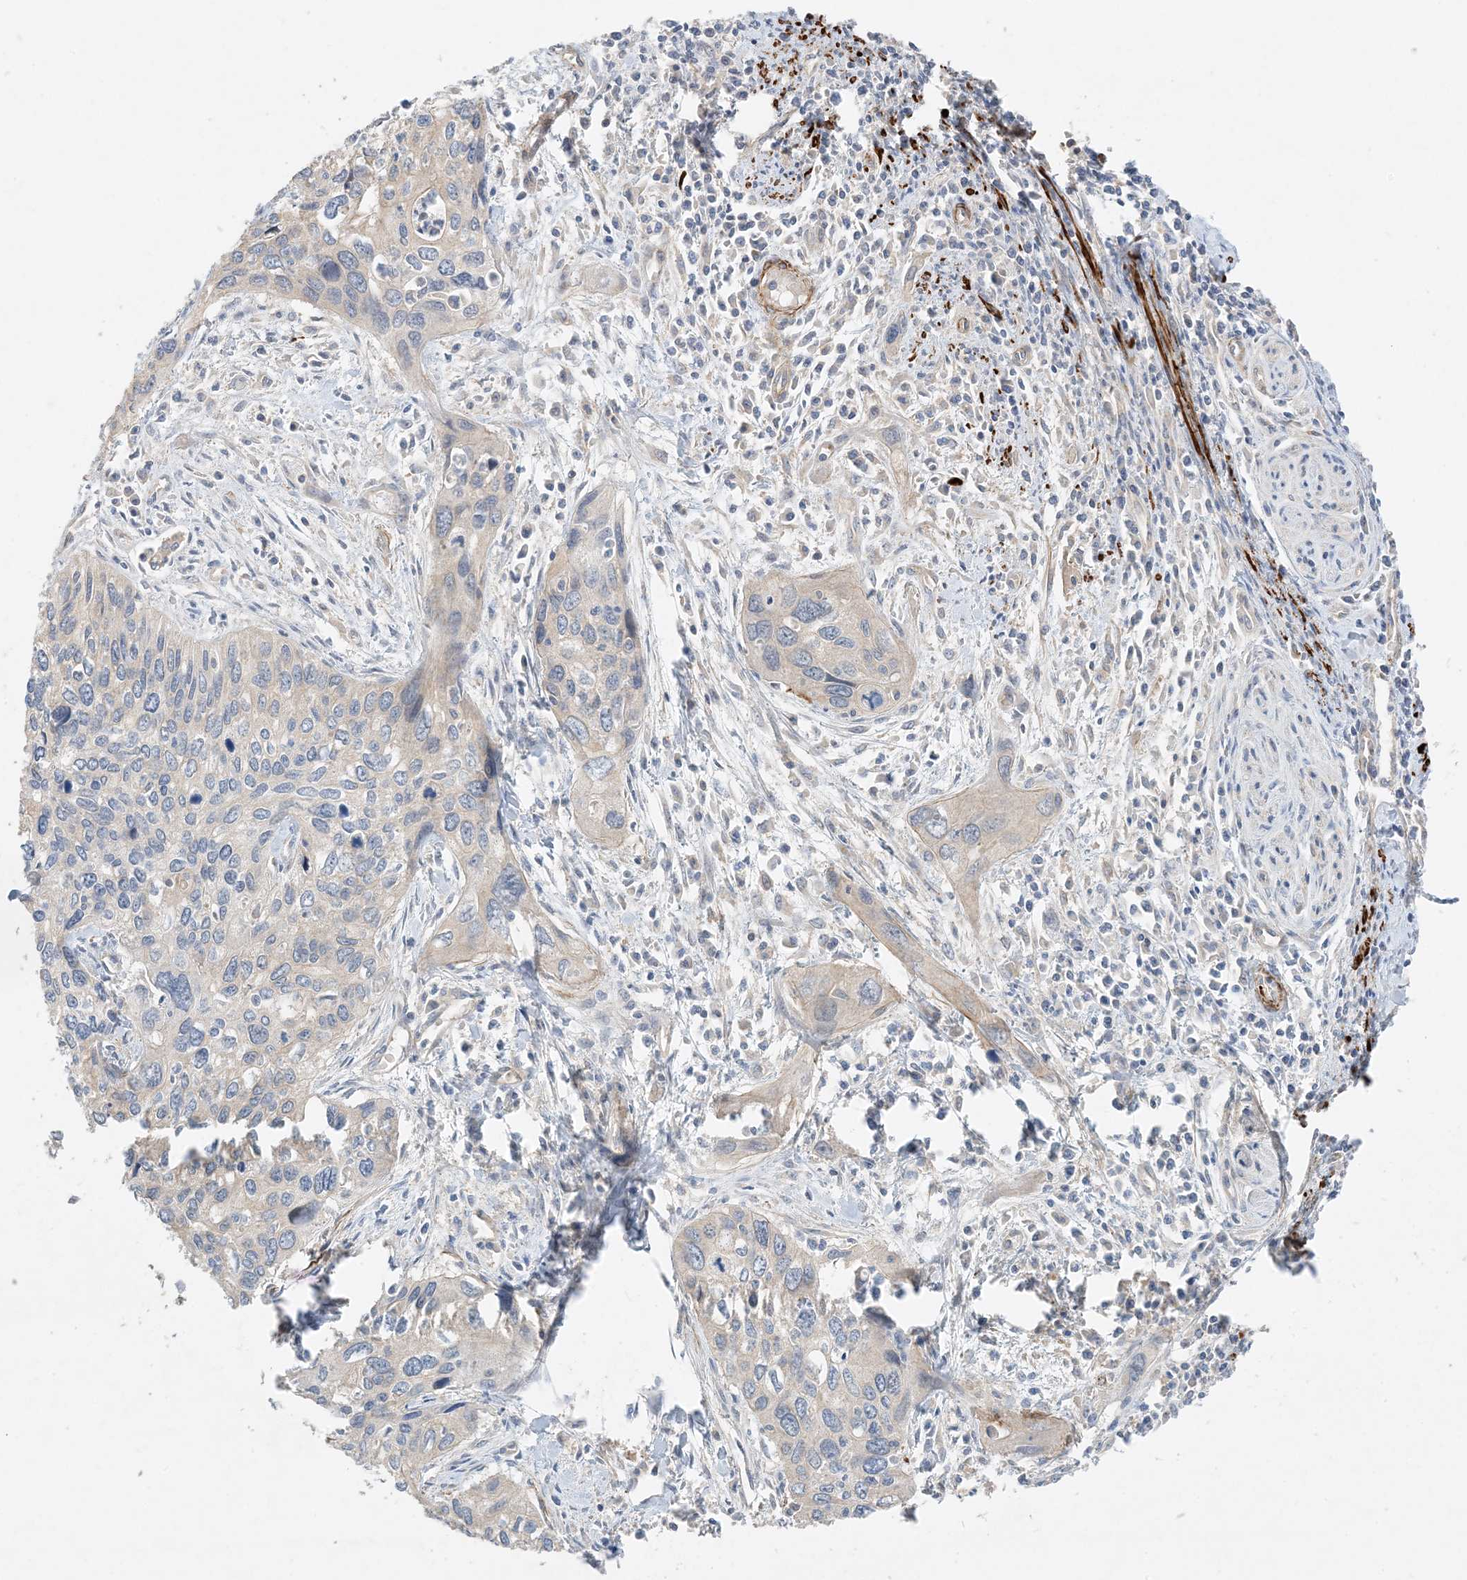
{"staining": {"intensity": "negative", "quantity": "none", "location": "none"}, "tissue": "cervical cancer", "cell_type": "Tumor cells", "image_type": "cancer", "snomed": [{"axis": "morphology", "description": "Squamous cell carcinoma, NOS"}, {"axis": "topography", "description": "Cervix"}], "caption": "This is a histopathology image of immunohistochemistry (IHC) staining of squamous cell carcinoma (cervical), which shows no positivity in tumor cells.", "gene": "KIFBP", "patient": {"sex": "female", "age": 55}}